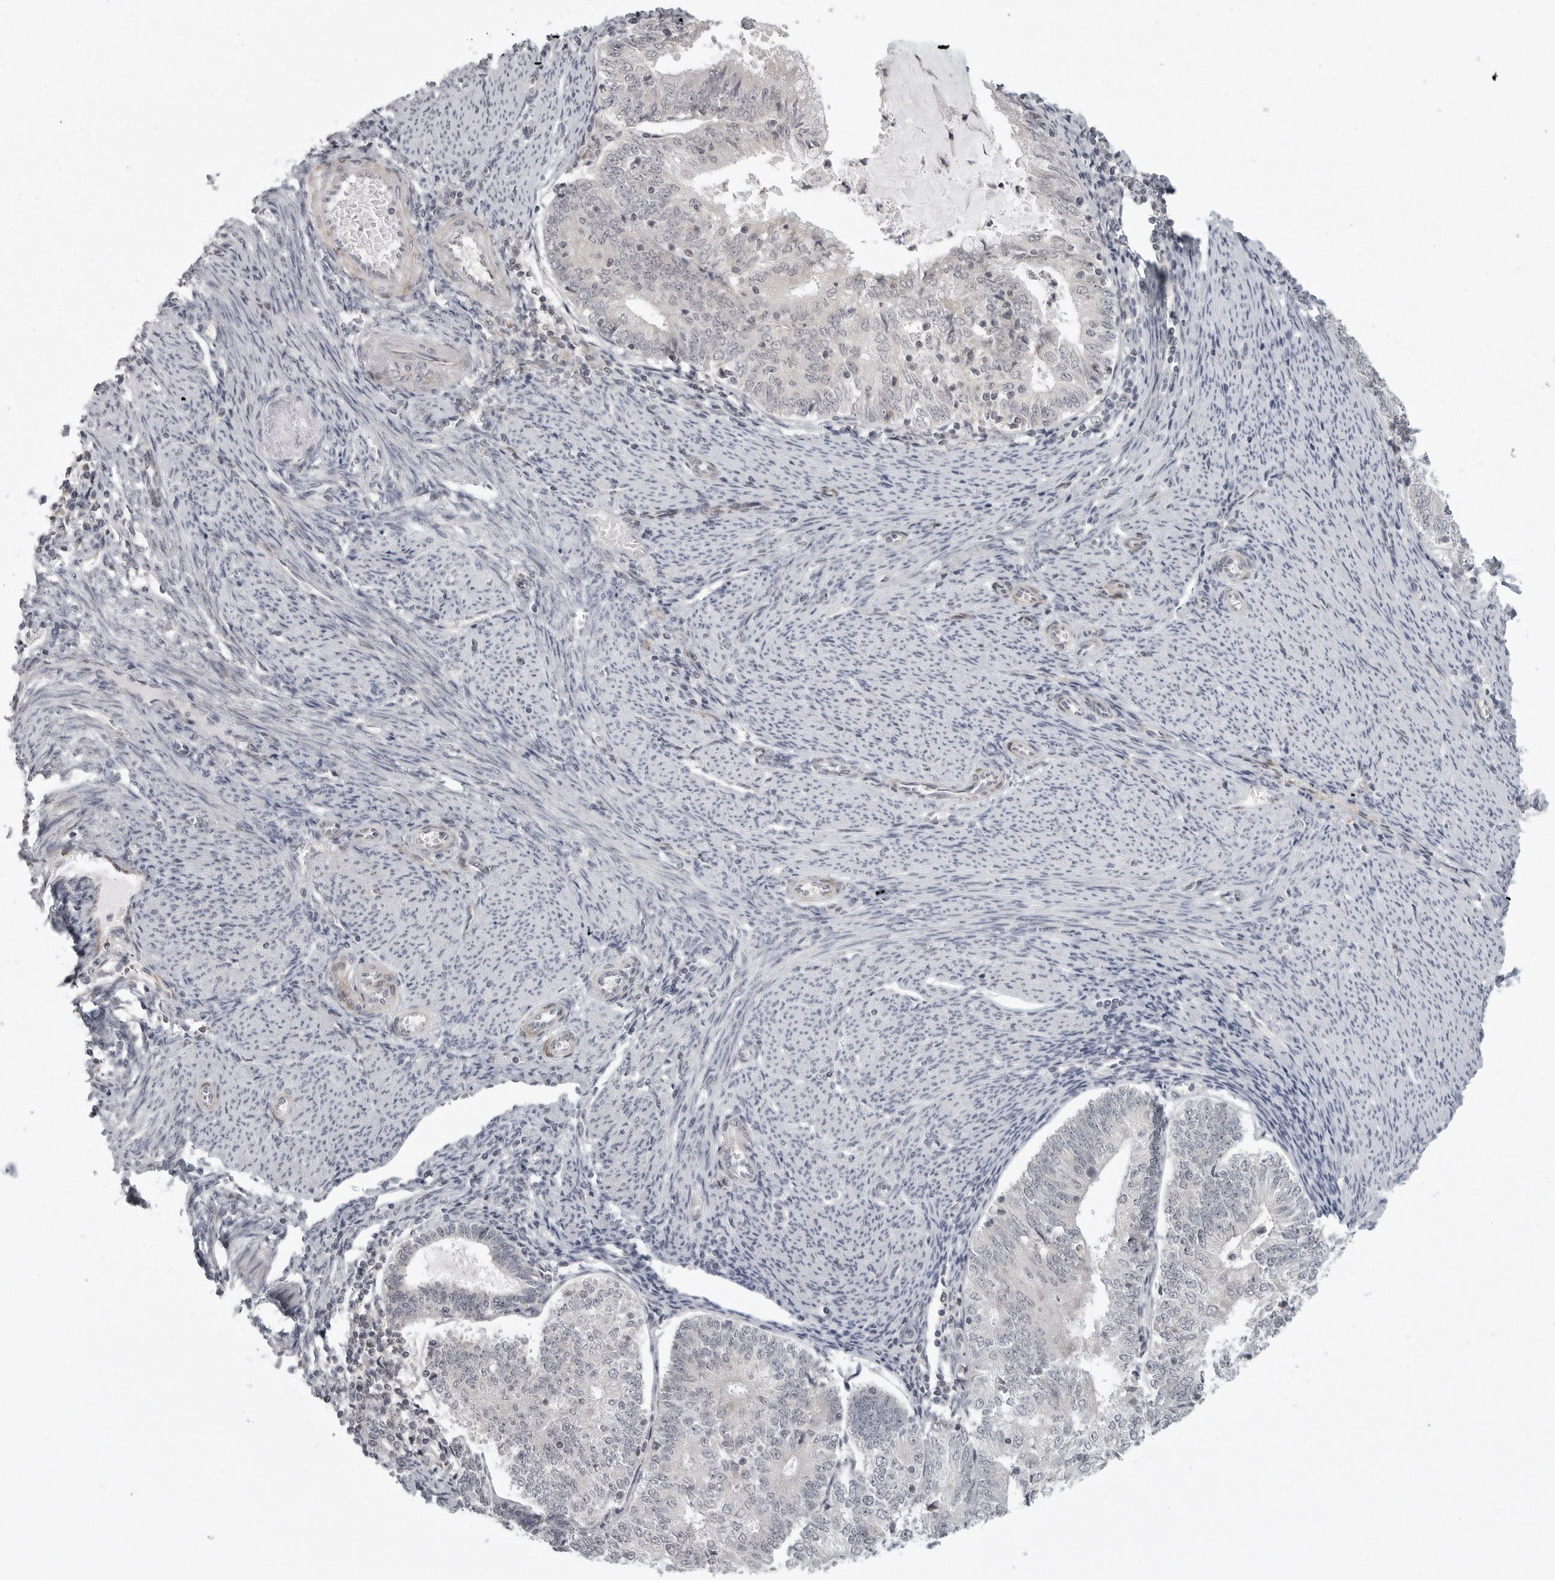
{"staining": {"intensity": "negative", "quantity": "none", "location": "none"}, "tissue": "endometrial cancer", "cell_type": "Tumor cells", "image_type": "cancer", "snomed": [{"axis": "morphology", "description": "Adenocarcinoma, NOS"}, {"axis": "topography", "description": "Endometrium"}], "caption": "The micrograph reveals no staining of tumor cells in endometrial adenocarcinoma.", "gene": "TUT4", "patient": {"sex": "female", "age": 57}}